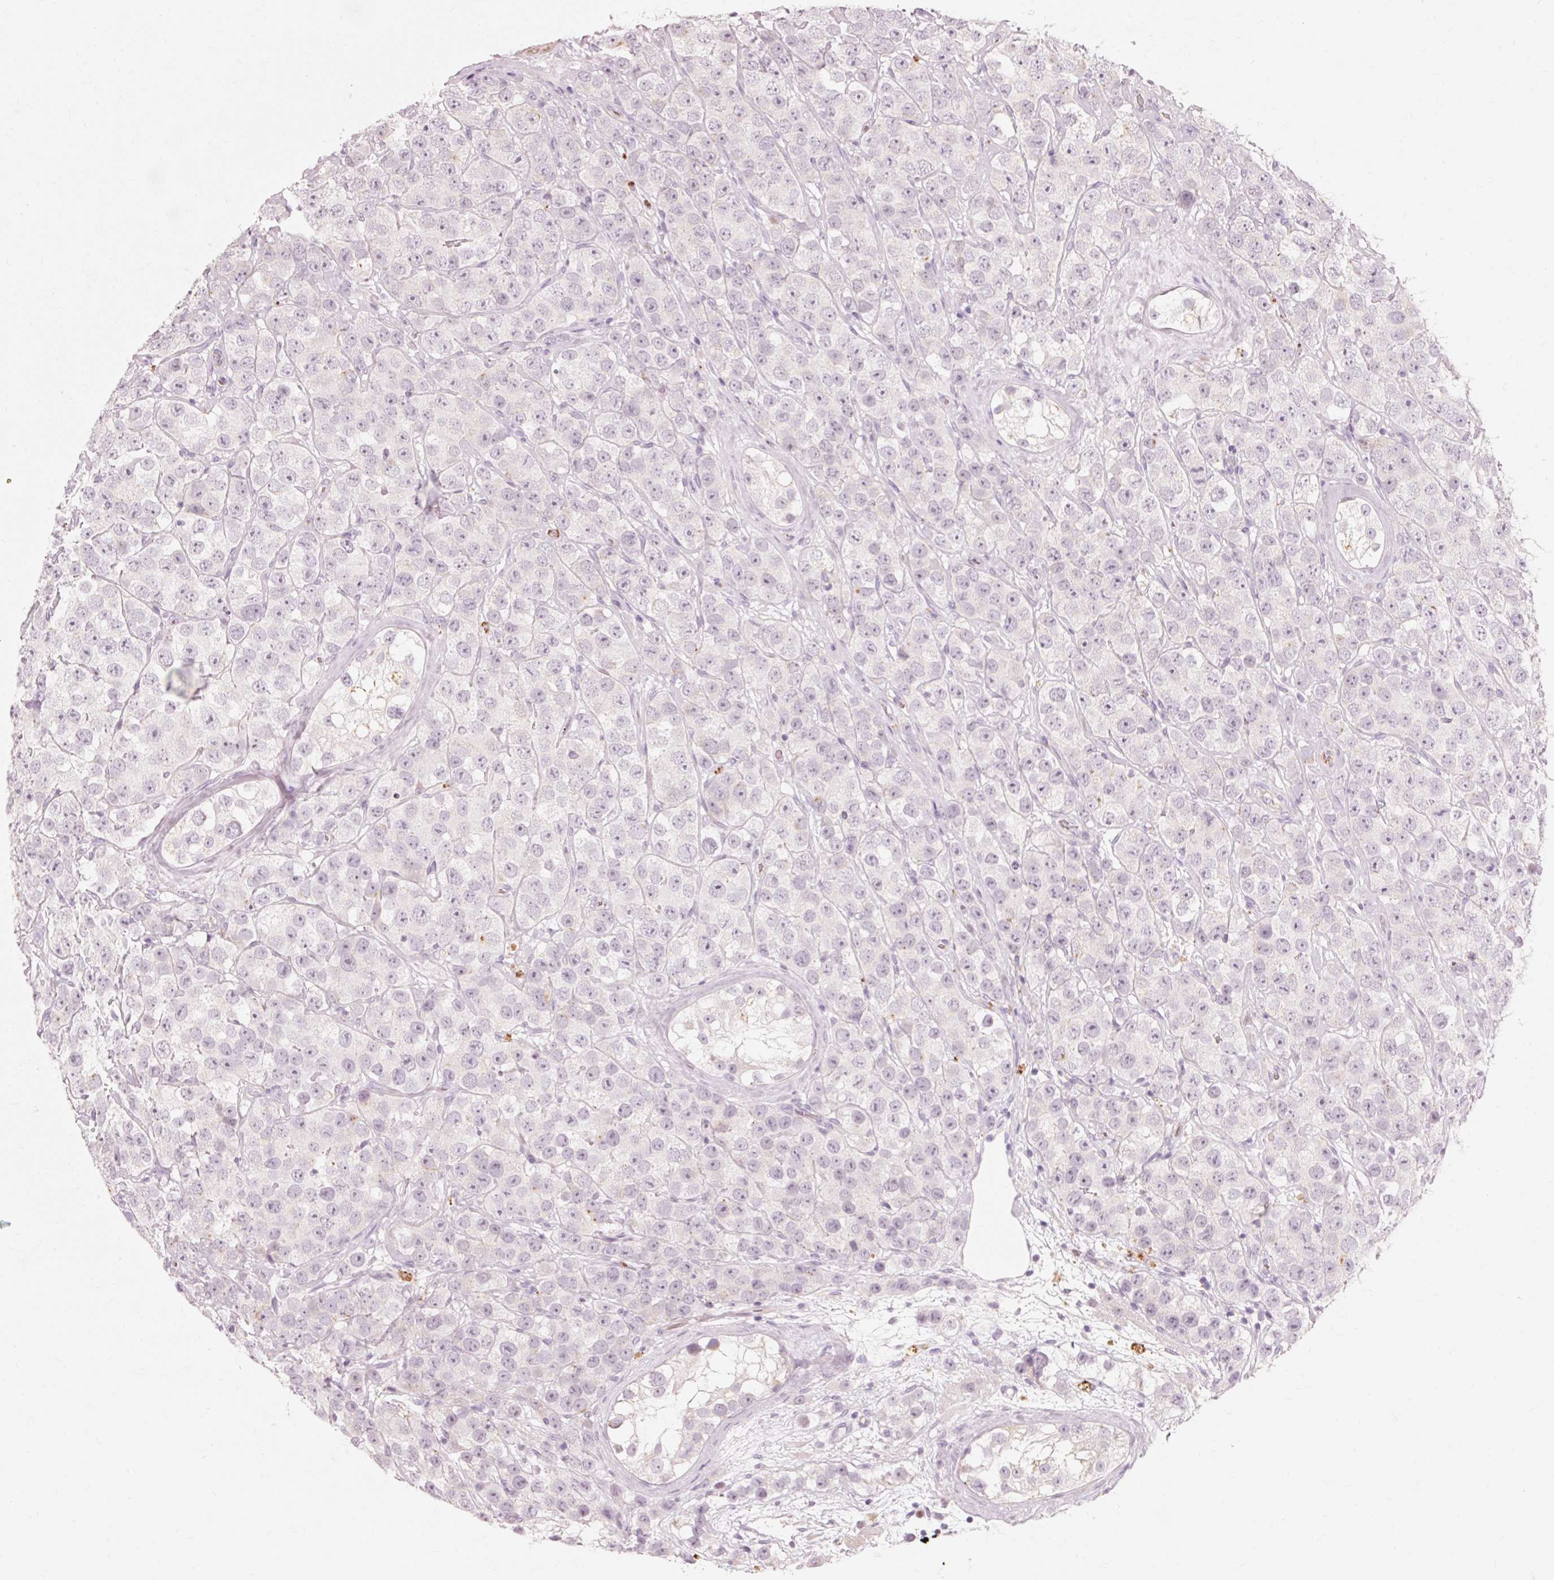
{"staining": {"intensity": "negative", "quantity": "none", "location": "none"}, "tissue": "testis cancer", "cell_type": "Tumor cells", "image_type": "cancer", "snomed": [{"axis": "morphology", "description": "Seminoma, NOS"}, {"axis": "topography", "description": "Testis"}], "caption": "Immunohistochemistry (IHC) micrograph of human seminoma (testis) stained for a protein (brown), which demonstrates no expression in tumor cells. (Brightfield microscopy of DAB (3,3'-diaminobenzidine) immunohistochemistry at high magnification).", "gene": "TRIM73", "patient": {"sex": "male", "age": 28}}